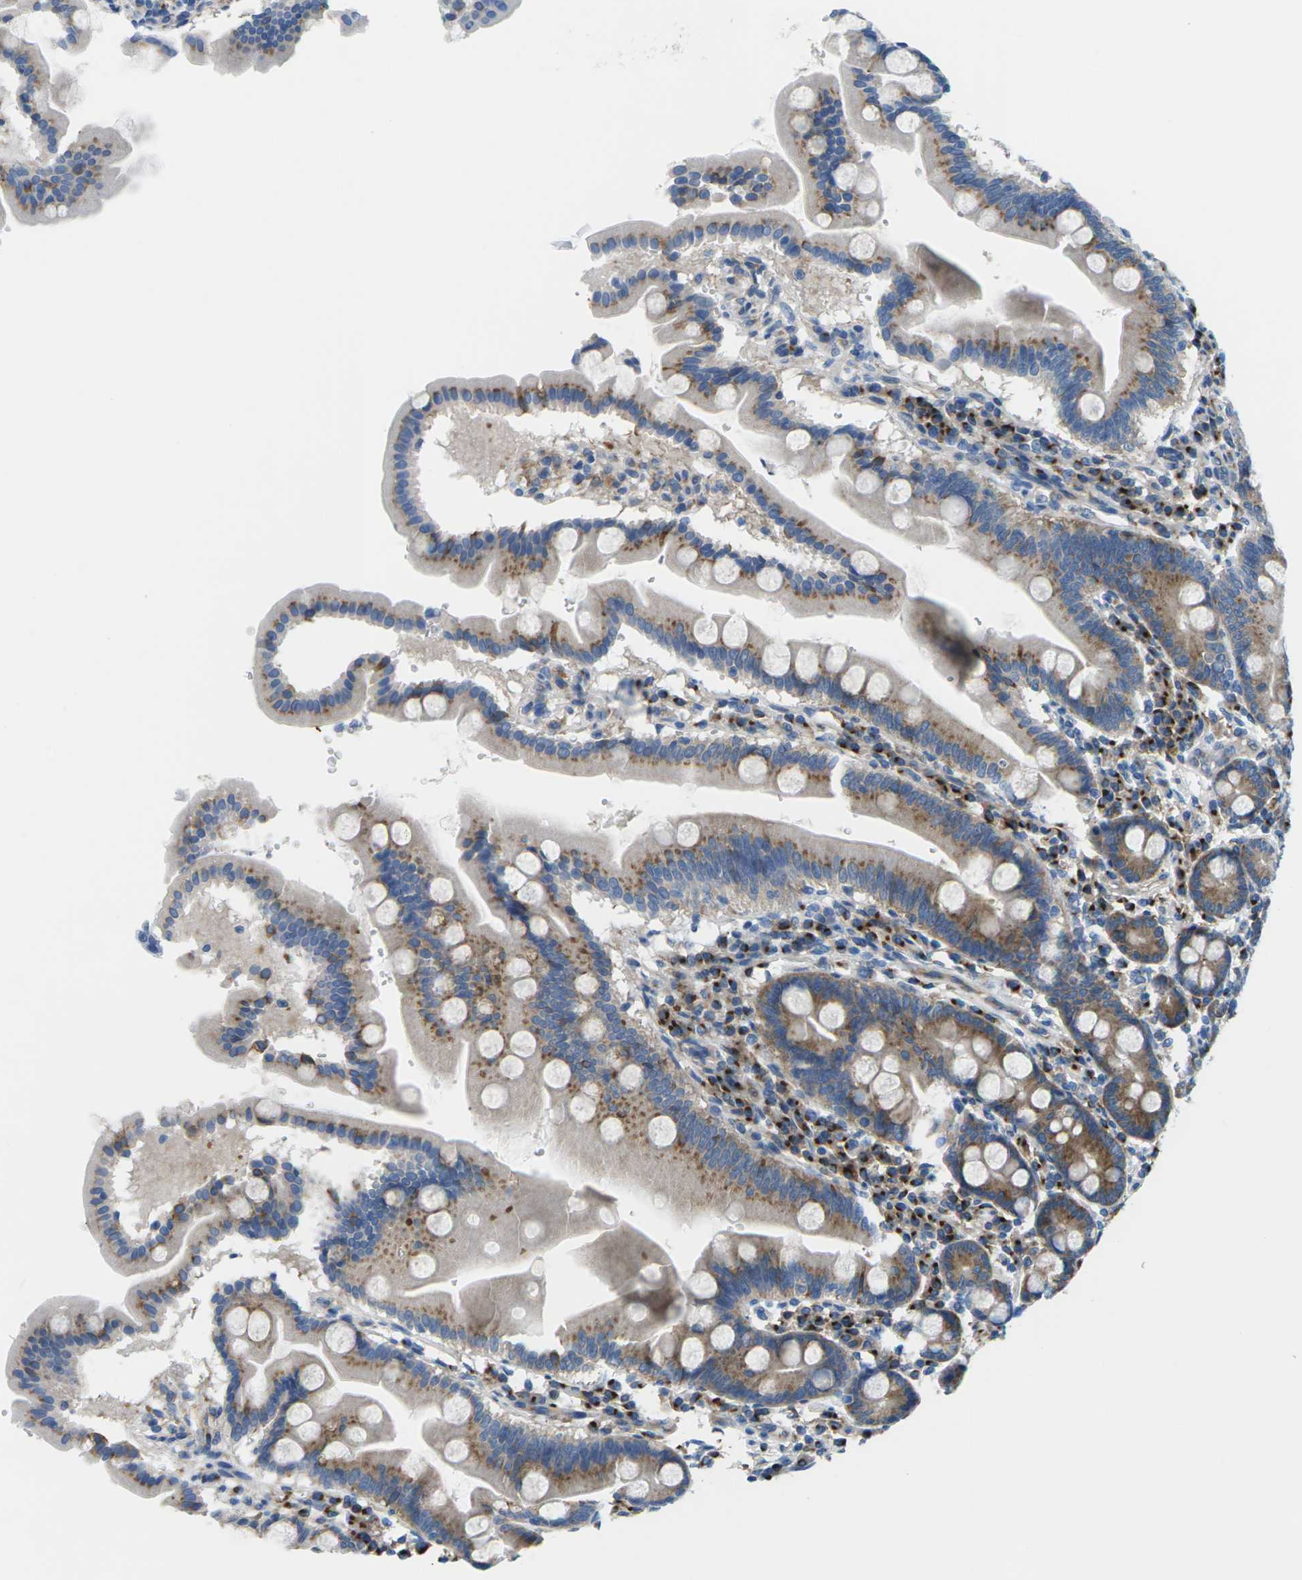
{"staining": {"intensity": "moderate", "quantity": ">75%", "location": "cytoplasmic/membranous"}, "tissue": "duodenum", "cell_type": "Glandular cells", "image_type": "normal", "snomed": [{"axis": "morphology", "description": "Normal tissue, NOS"}, {"axis": "topography", "description": "Duodenum"}], "caption": "This is an image of immunohistochemistry staining of unremarkable duodenum, which shows moderate staining in the cytoplasmic/membranous of glandular cells.", "gene": "SYNGR2", "patient": {"sex": "male", "age": 50}}